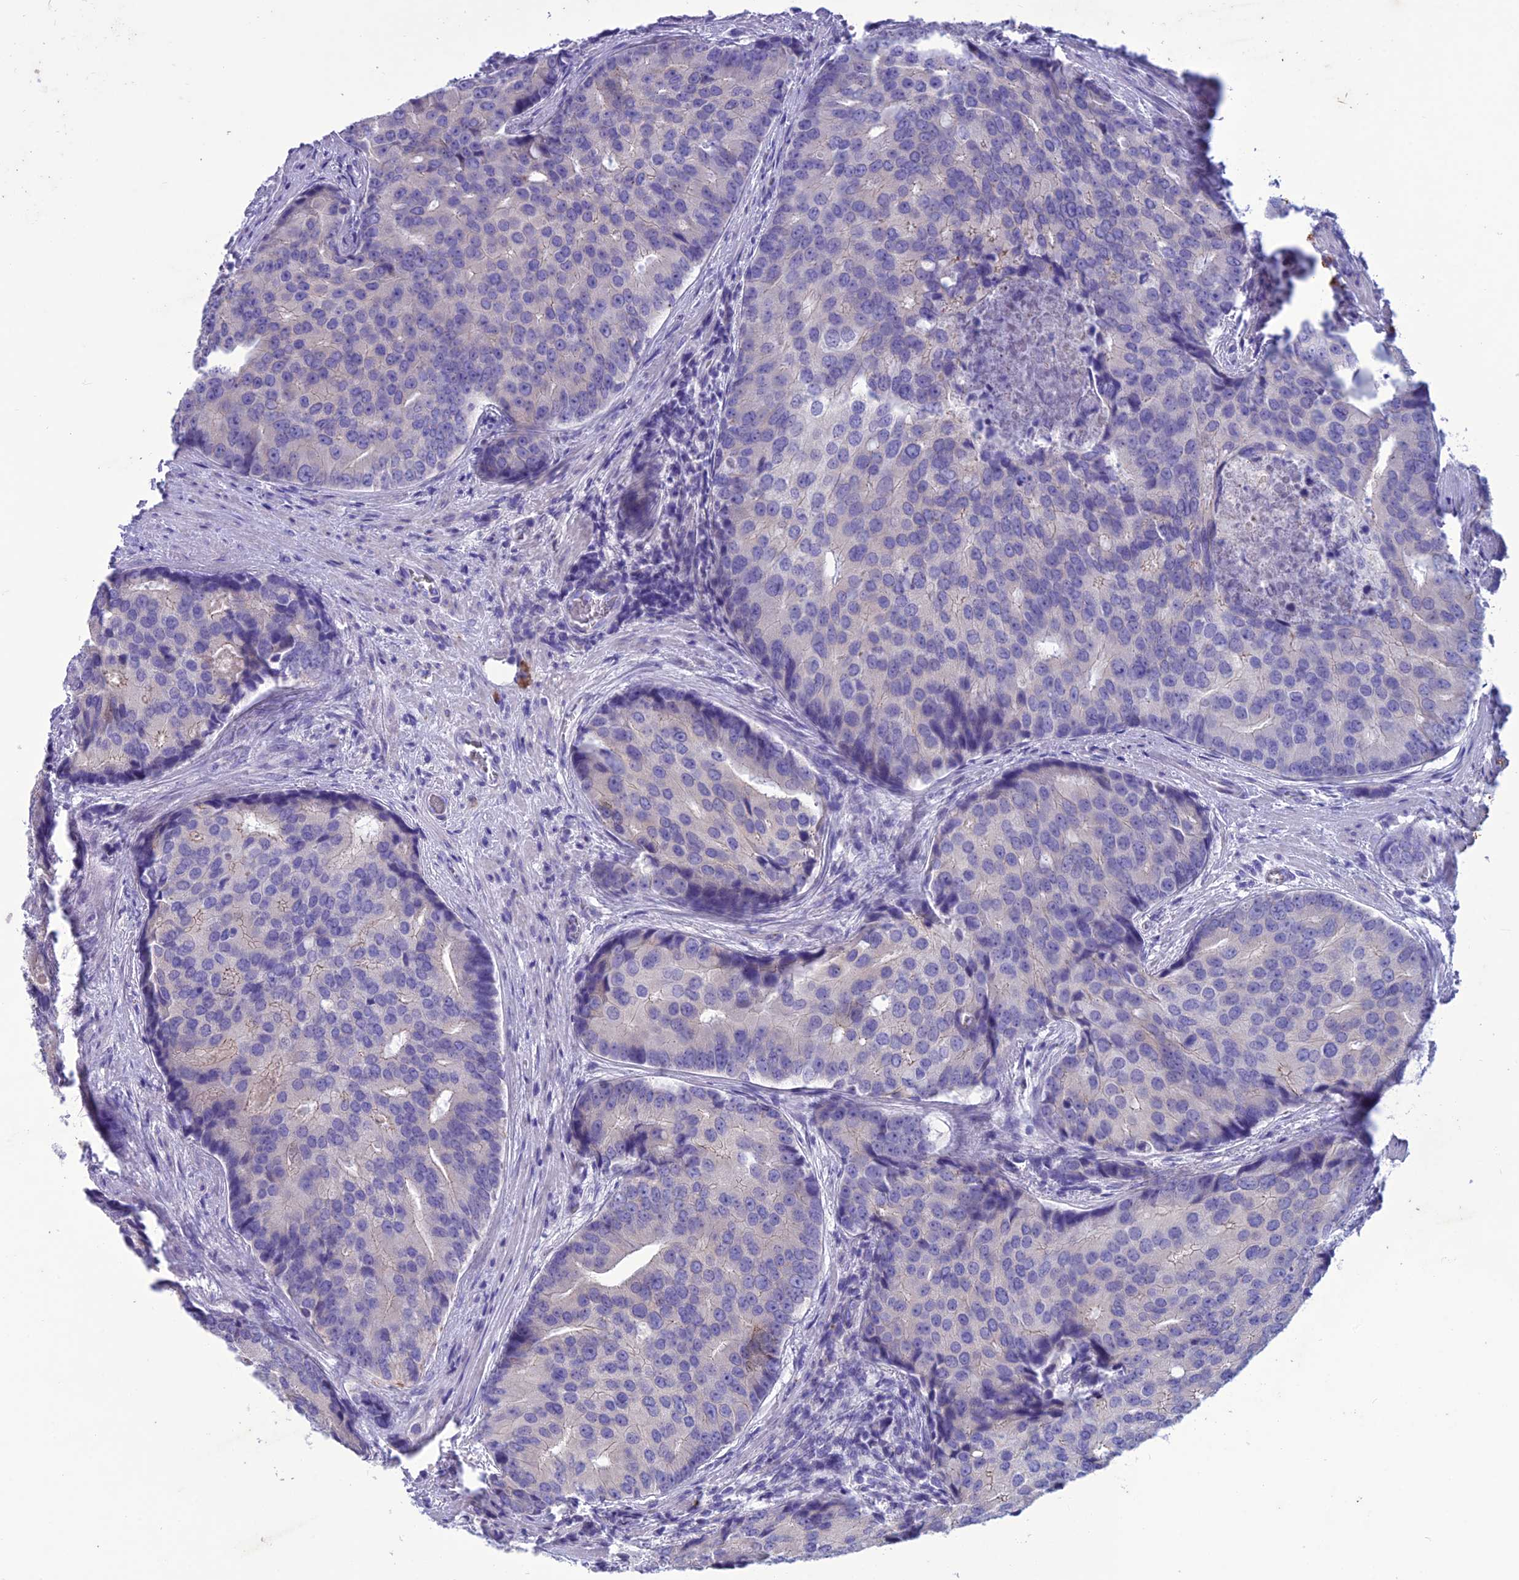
{"staining": {"intensity": "negative", "quantity": "none", "location": "none"}, "tissue": "prostate cancer", "cell_type": "Tumor cells", "image_type": "cancer", "snomed": [{"axis": "morphology", "description": "Adenocarcinoma, High grade"}, {"axis": "topography", "description": "Prostate"}], "caption": "Tumor cells show no significant protein positivity in prostate adenocarcinoma (high-grade). The staining was performed using DAB (3,3'-diaminobenzidine) to visualize the protein expression in brown, while the nuclei were stained in blue with hematoxylin (Magnification: 20x).", "gene": "IFT172", "patient": {"sex": "male", "age": 62}}